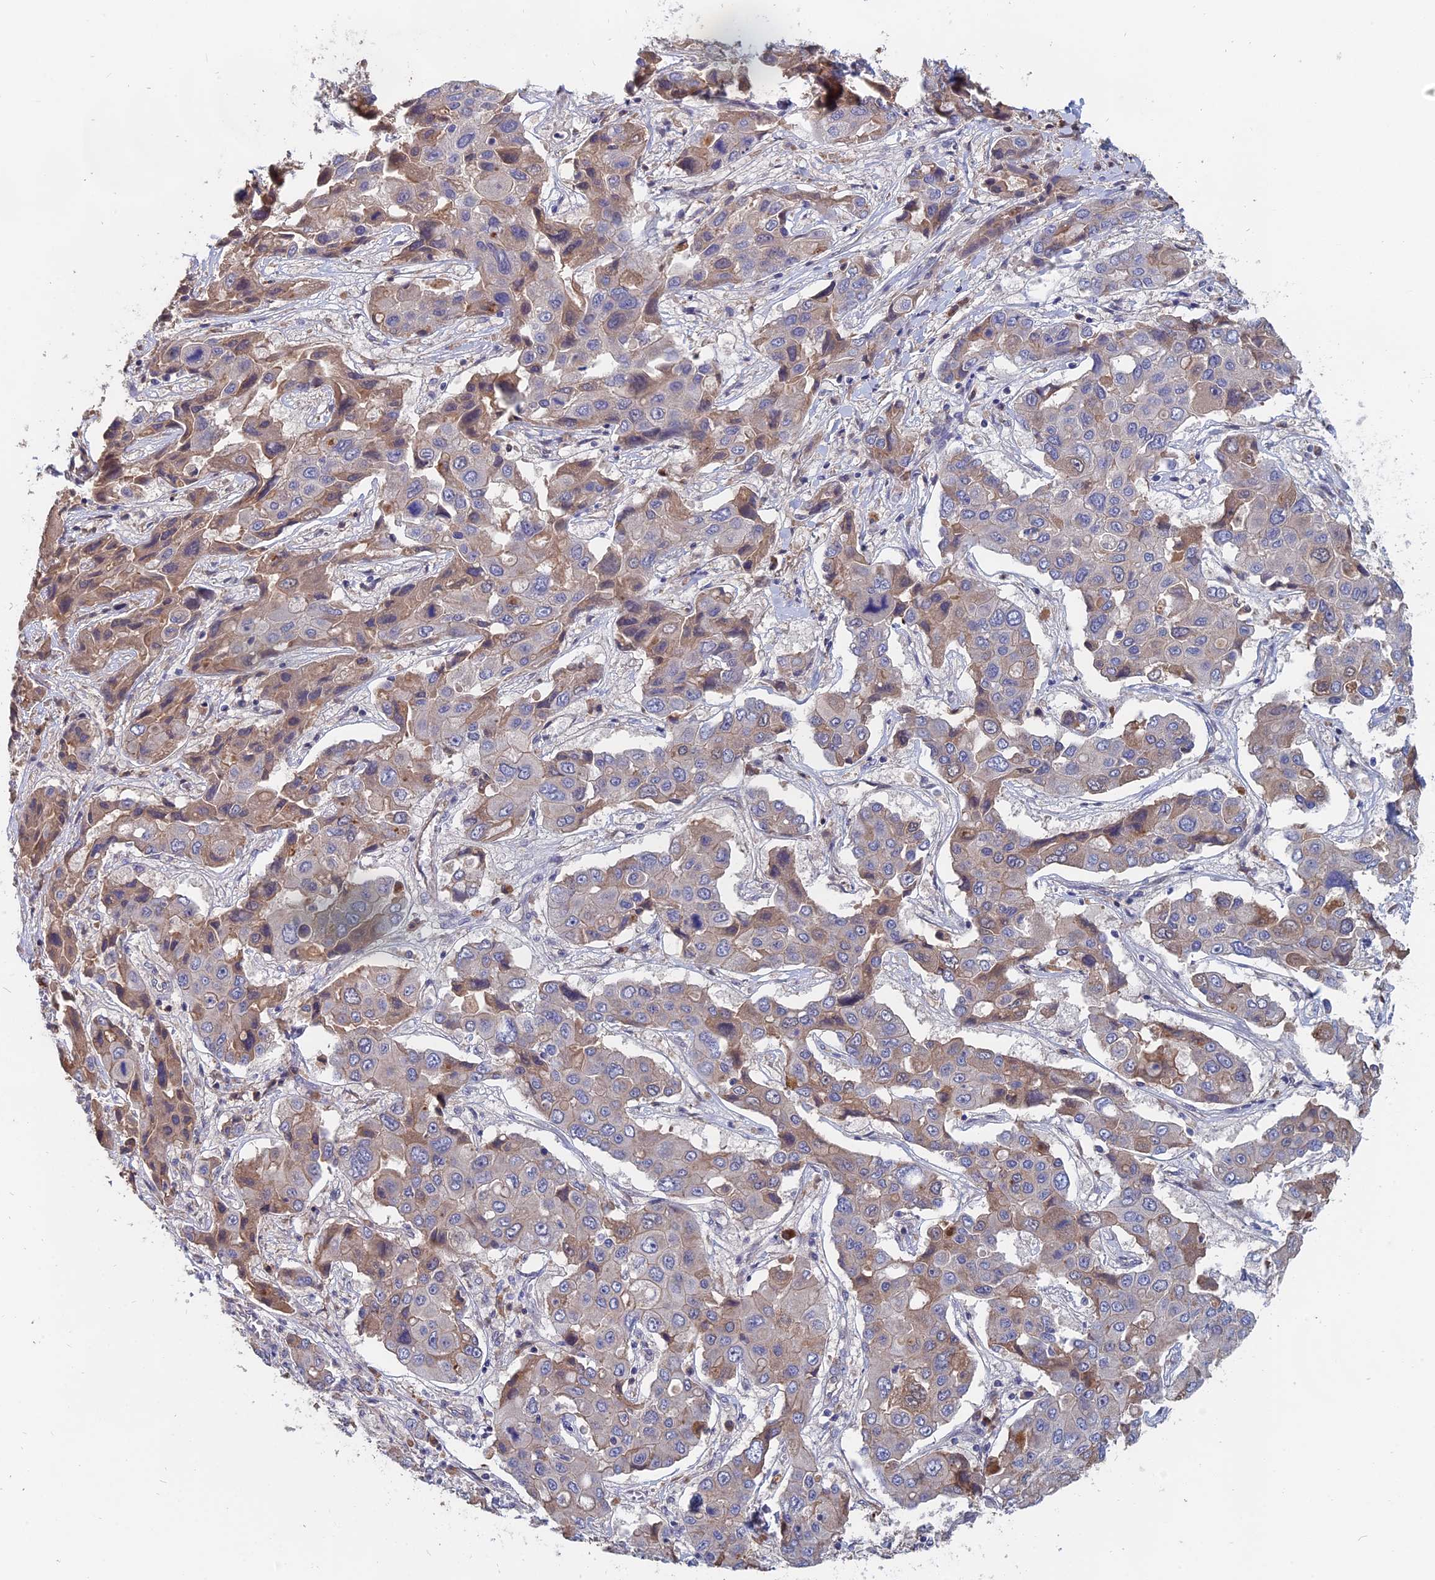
{"staining": {"intensity": "weak", "quantity": "<25%", "location": "cytoplasmic/membranous"}, "tissue": "liver cancer", "cell_type": "Tumor cells", "image_type": "cancer", "snomed": [{"axis": "morphology", "description": "Cholangiocarcinoma"}, {"axis": "topography", "description": "Liver"}], "caption": "Immunohistochemical staining of liver cholangiocarcinoma reveals no significant positivity in tumor cells.", "gene": "SLC33A1", "patient": {"sex": "male", "age": 67}}